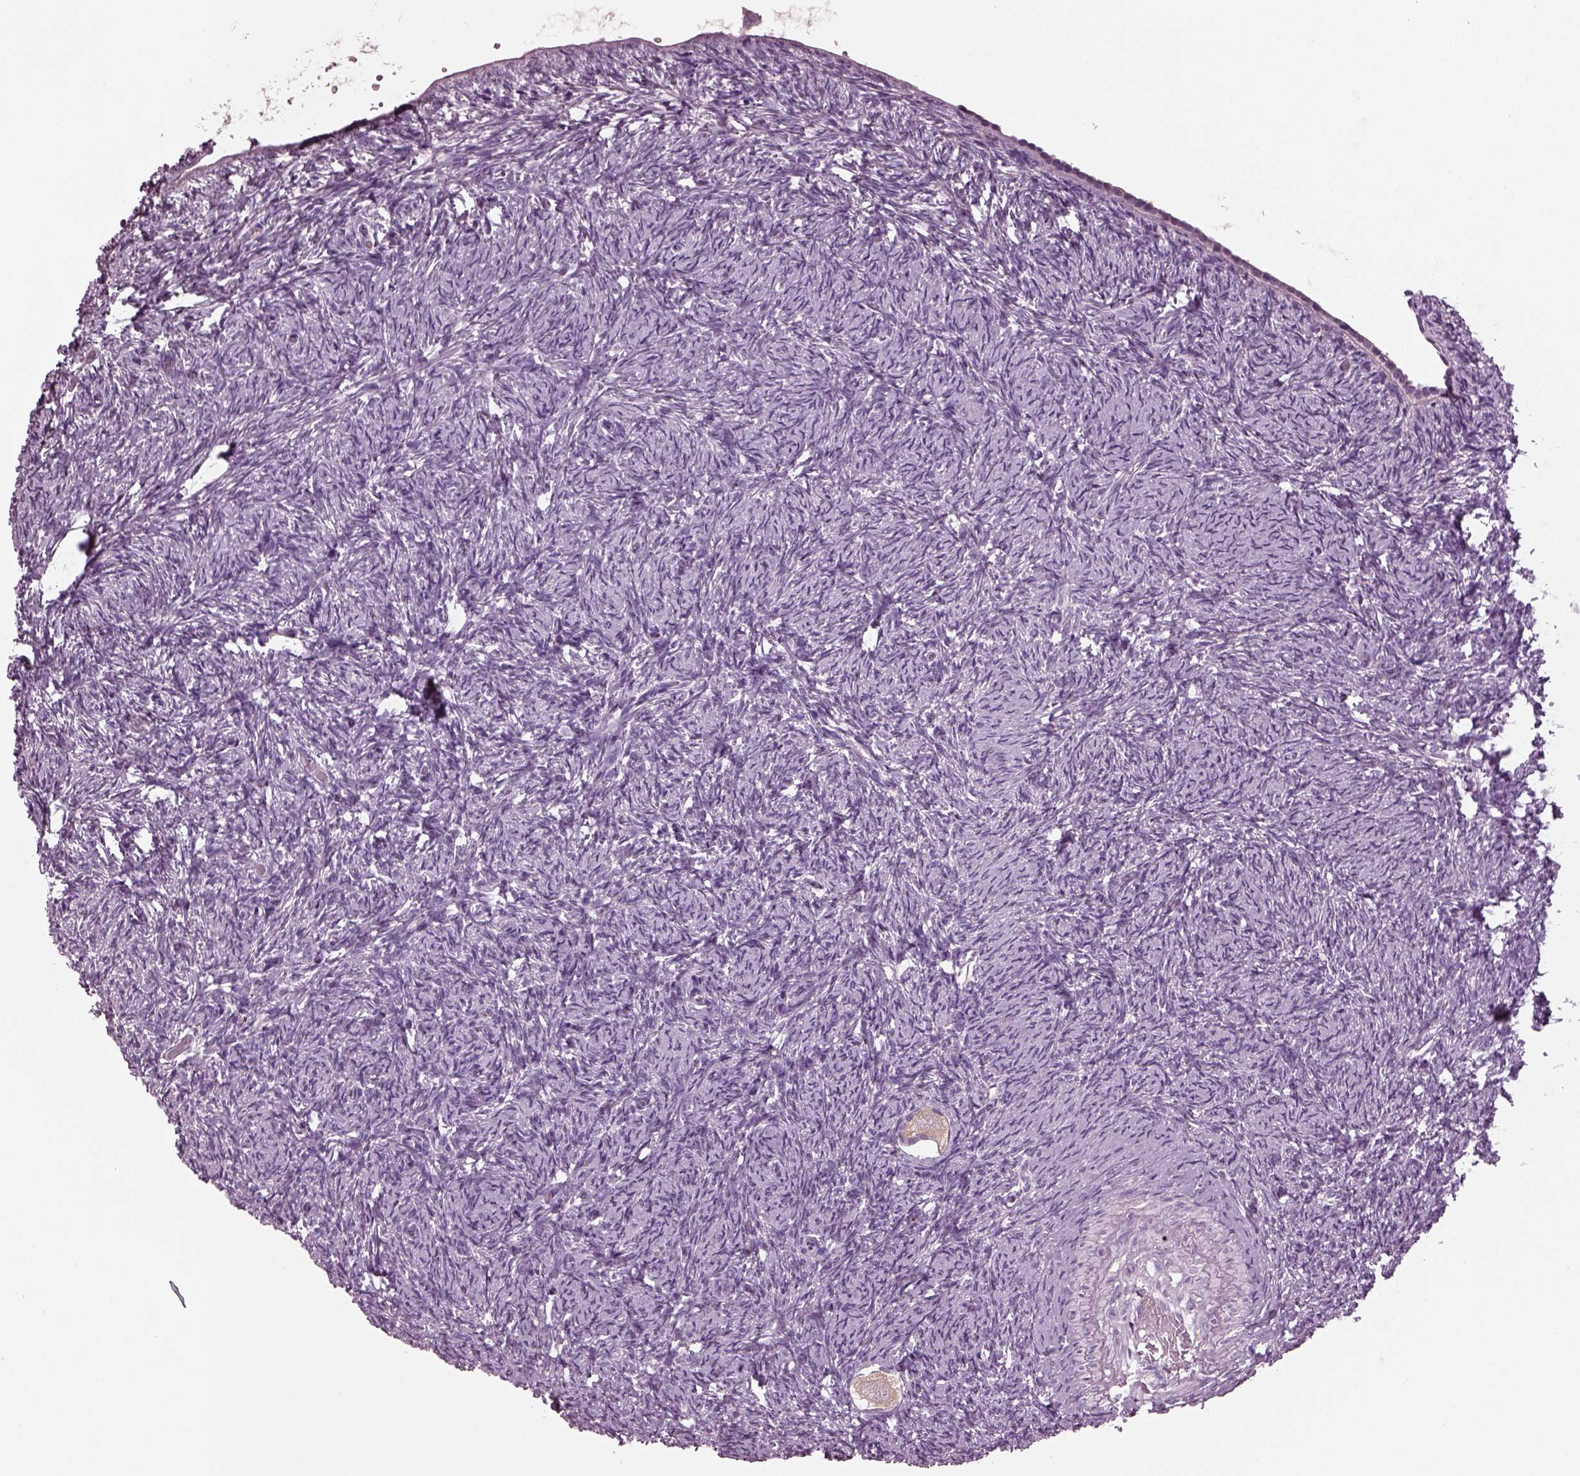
{"staining": {"intensity": "negative", "quantity": "none", "location": "none"}, "tissue": "ovary", "cell_type": "Follicle cells", "image_type": "normal", "snomed": [{"axis": "morphology", "description": "Normal tissue, NOS"}, {"axis": "topography", "description": "Ovary"}], "caption": "Image shows no protein expression in follicle cells of normal ovary.", "gene": "SHTN1", "patient": {"sex": "female", "age": 39}}